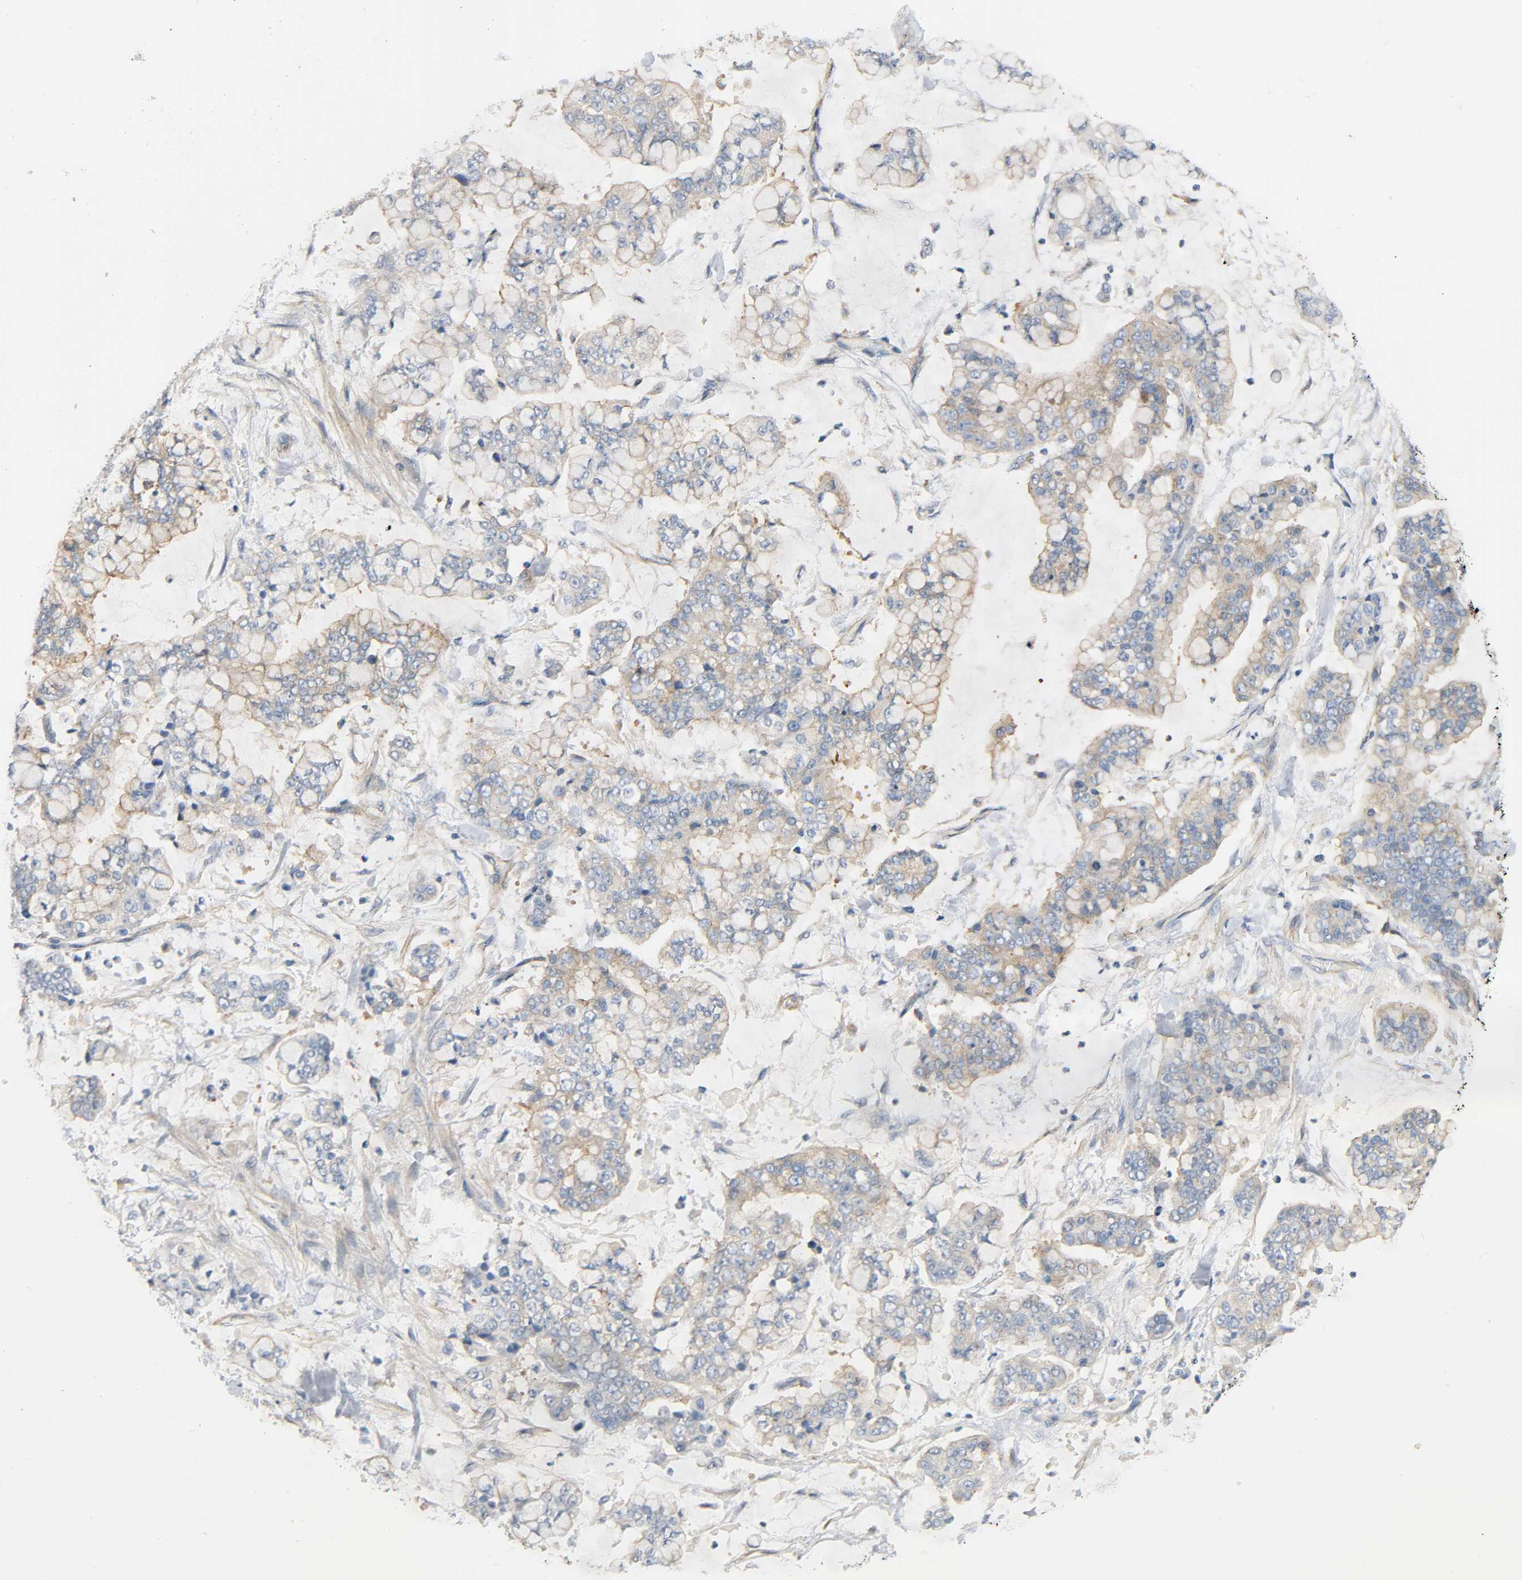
{"staining": {"intensity": "moderate", "quantity": ">75%", "location": "cytoplasmic/membranous"}, "tissue": "stomach cancer", "cell_type": "Tumor cells", "image_type": "cancer", "snomed": [{"axis": "morphology", "description": "Normal tissue, NOS"}, {"axis": "morphology", "description": "Adenocarcinoma, NOS"}, {"axis": "topography", "description": "Stomach, upper"}, {"axis": "topography", "description": "Stomach"}], "caption": "Tumor cells show medium levels of moderate cytoplasmic/membranous expression in about >75% of cells in stomach cancer (adenocarcinoma).", "gene": "ARPC1A", "patient": {"sex": "male", "age": 76}}